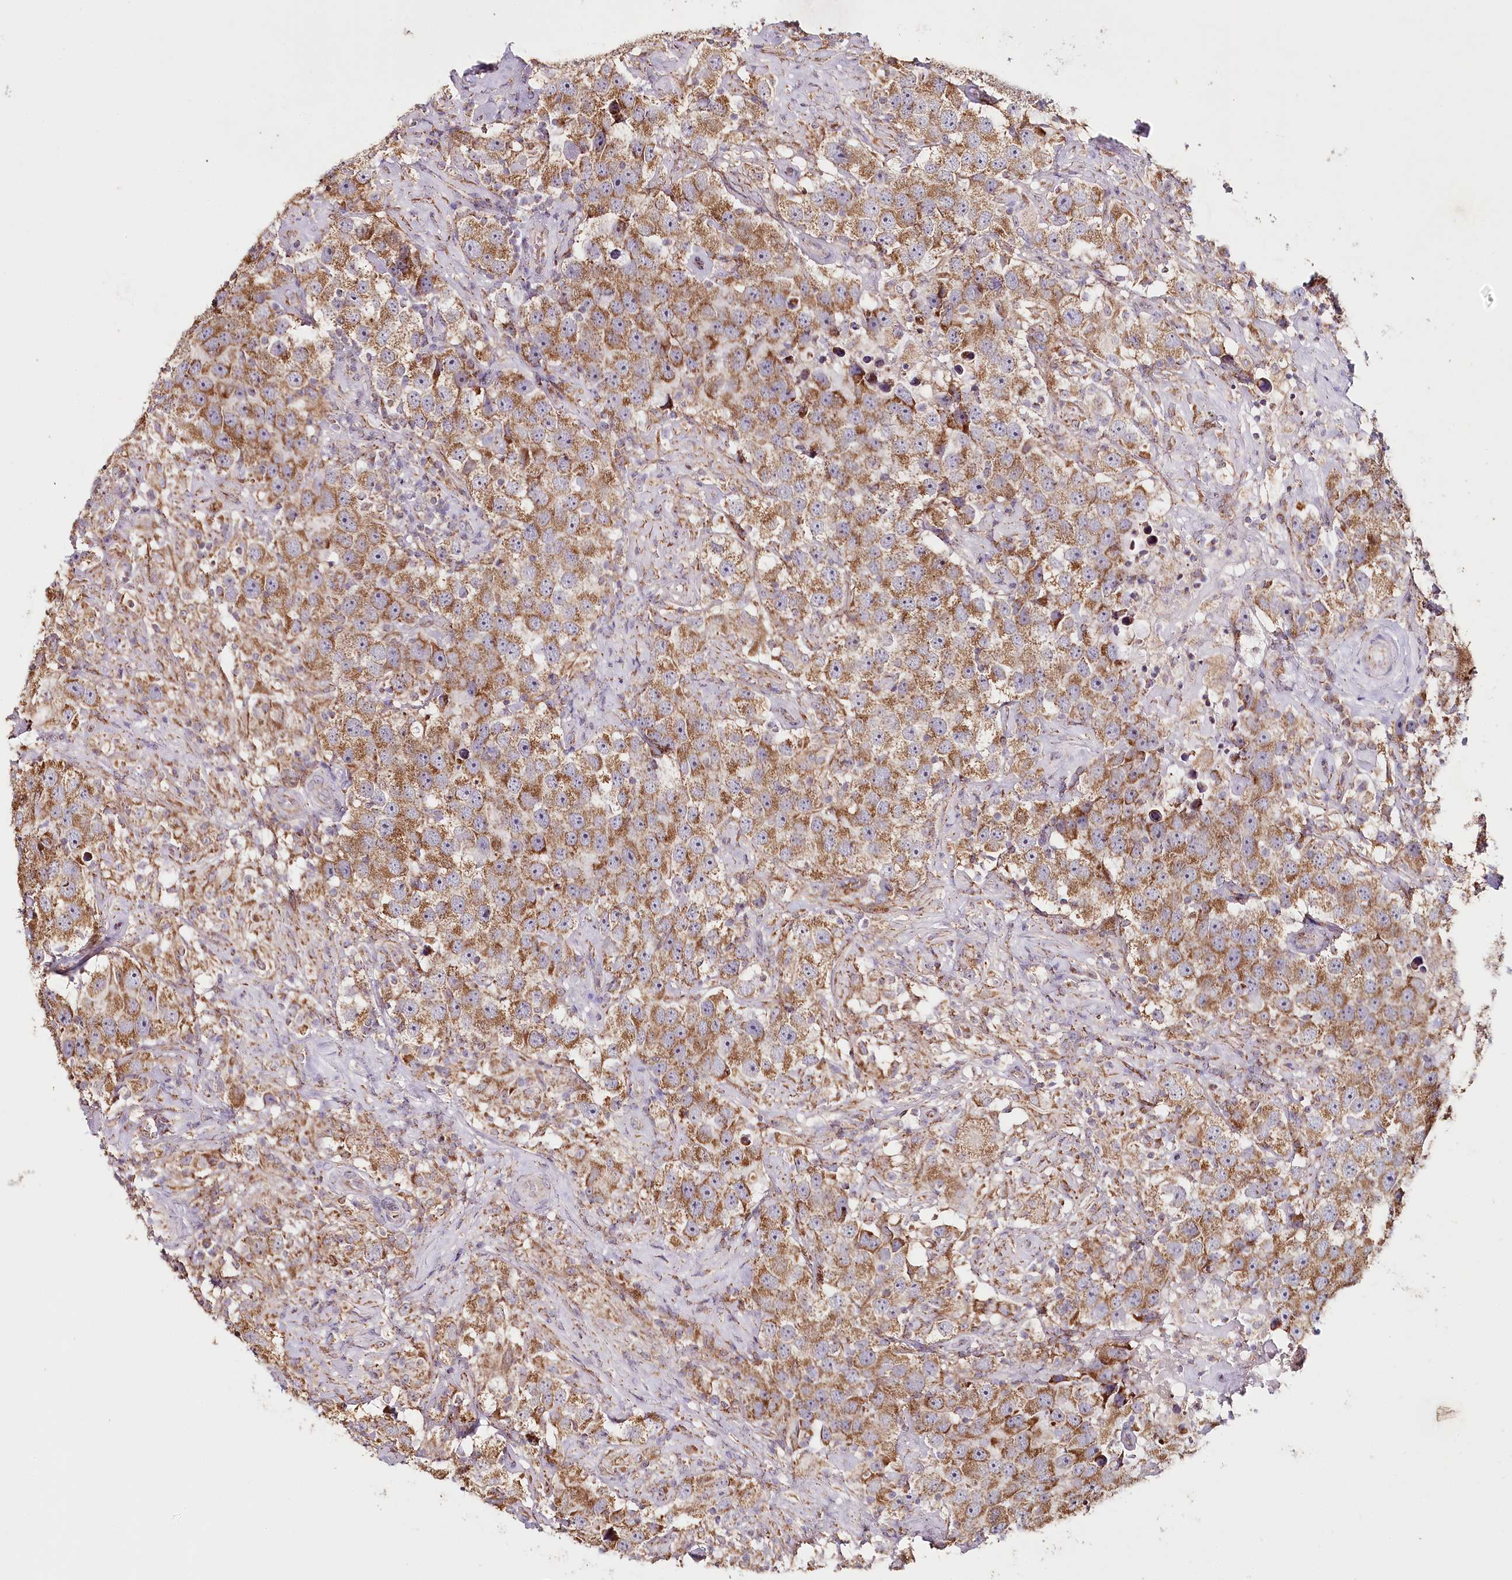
{"staining": {"intensity": "moderate", "quantity": ">75%", "location": "cytoplasmic/membranous"}, "tissue": "testis cancer", "cell_type": "Tumor cells", "image_type": "cancer", "snomed": [{"axis": "morphology", "description": "Seminoma, NOS"}, {"axis": "topography", "description": "Testis"}], "caption": "A micrograph of testis cancer (seminoma) stained for a protein exhibits moderate cytoplasmic/membranous brown staining in tumor cells.", "gene": "MMP25", "patient": {"sex": "male", "age": 49}}